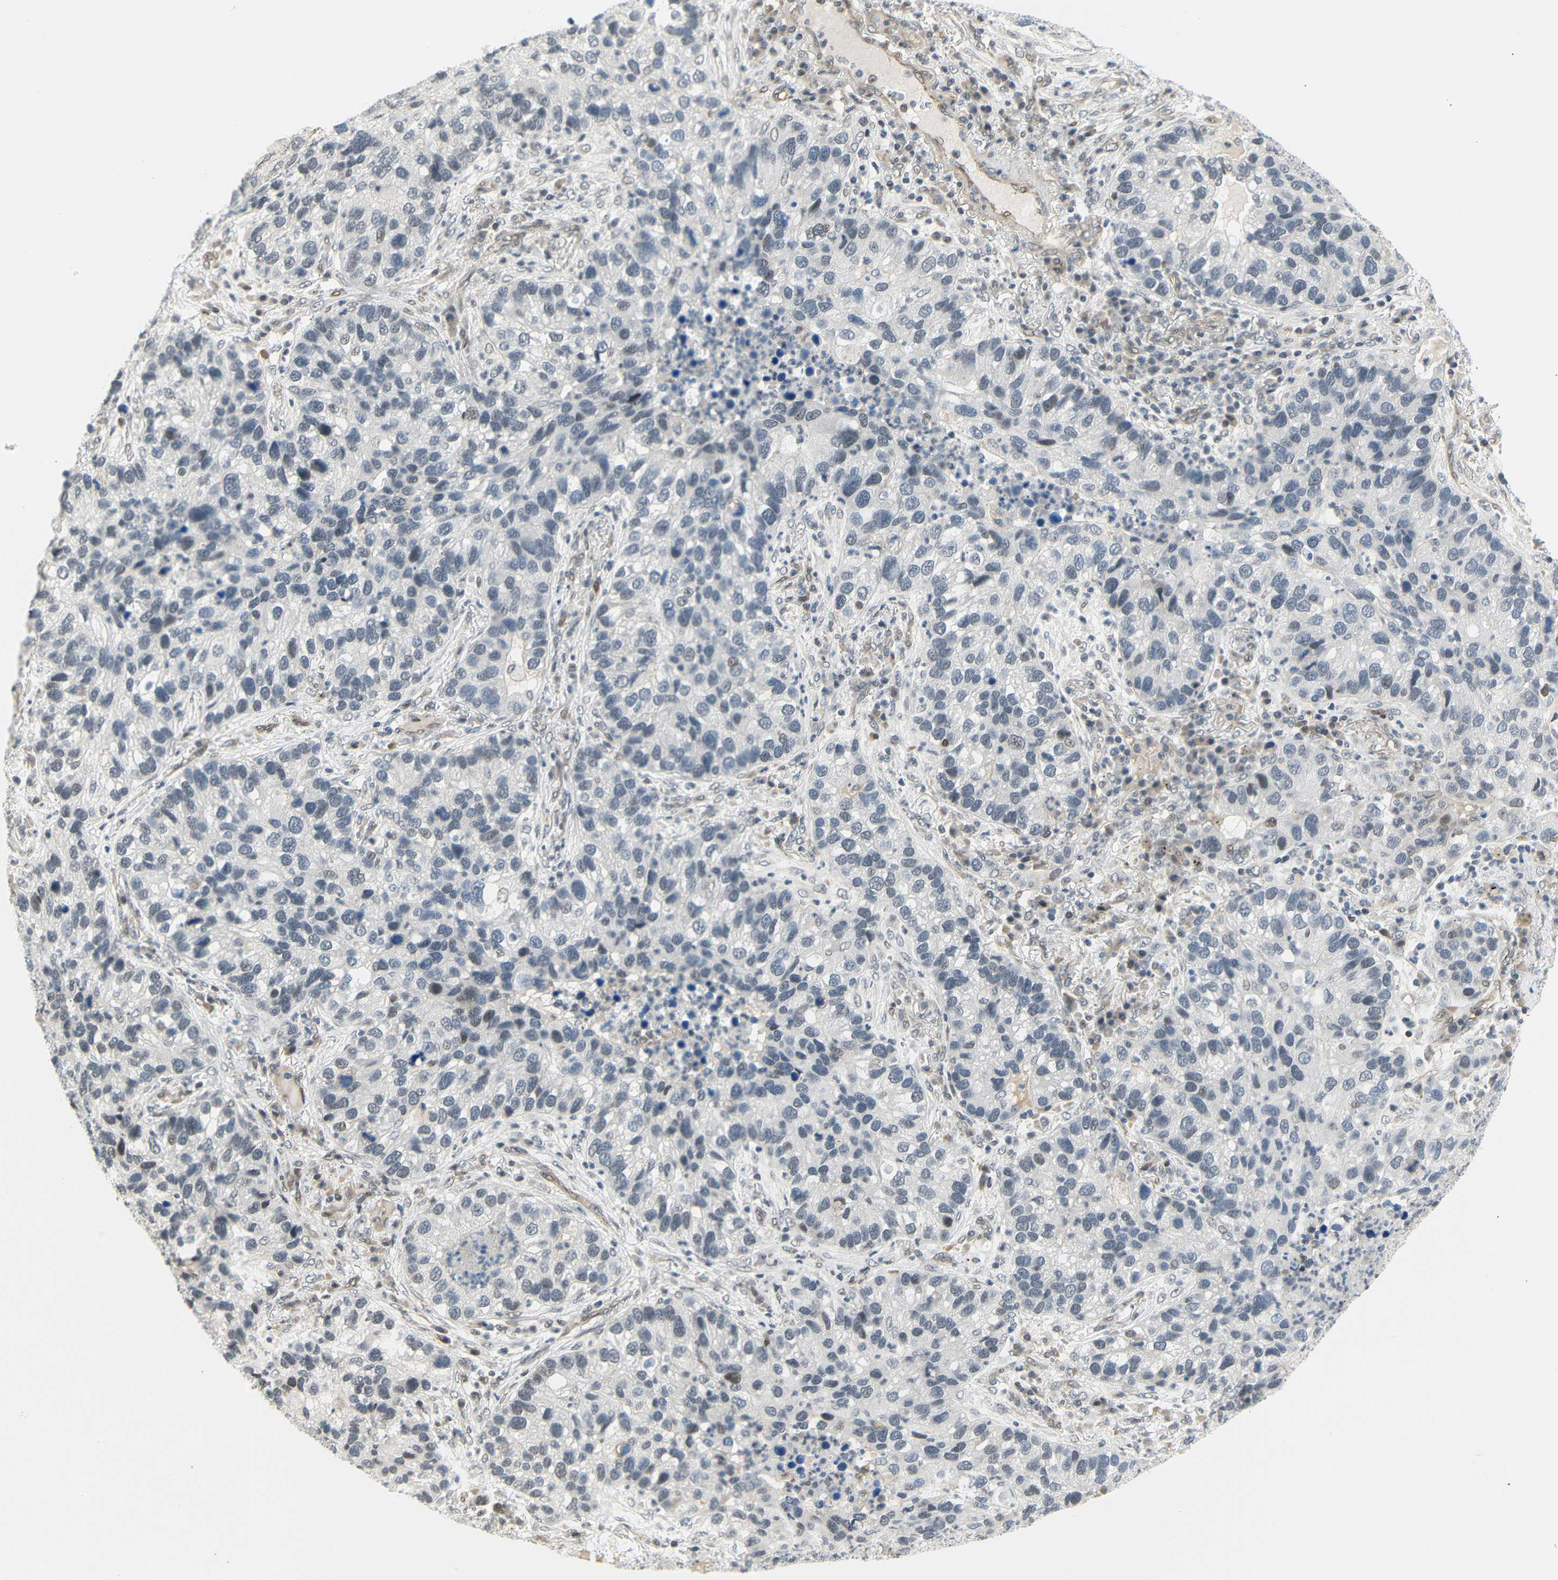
{"staining": {"intensity": "negative", "quantity": "none", "location": "none"}, "tissue": "lung cancer", "cell_type": "Tumor cells", "image_type": "cancer", "snomed": [{"axis": "morphology", "description": "Normal tissue, NOS"}, {"axis": "morphology", "description": "Adenocarcinoma, NOS"}, {"axis": "topography", "description": "Bronchus"}, {"axis": "topography", "description": "Lung"}], "caption": "Immunohistochemistry of lung cancer (adenocarcinoma) shows no expression in tumor cells.", "gene": "IMPG2", "patient": {"sex": "male", "age": 54}}